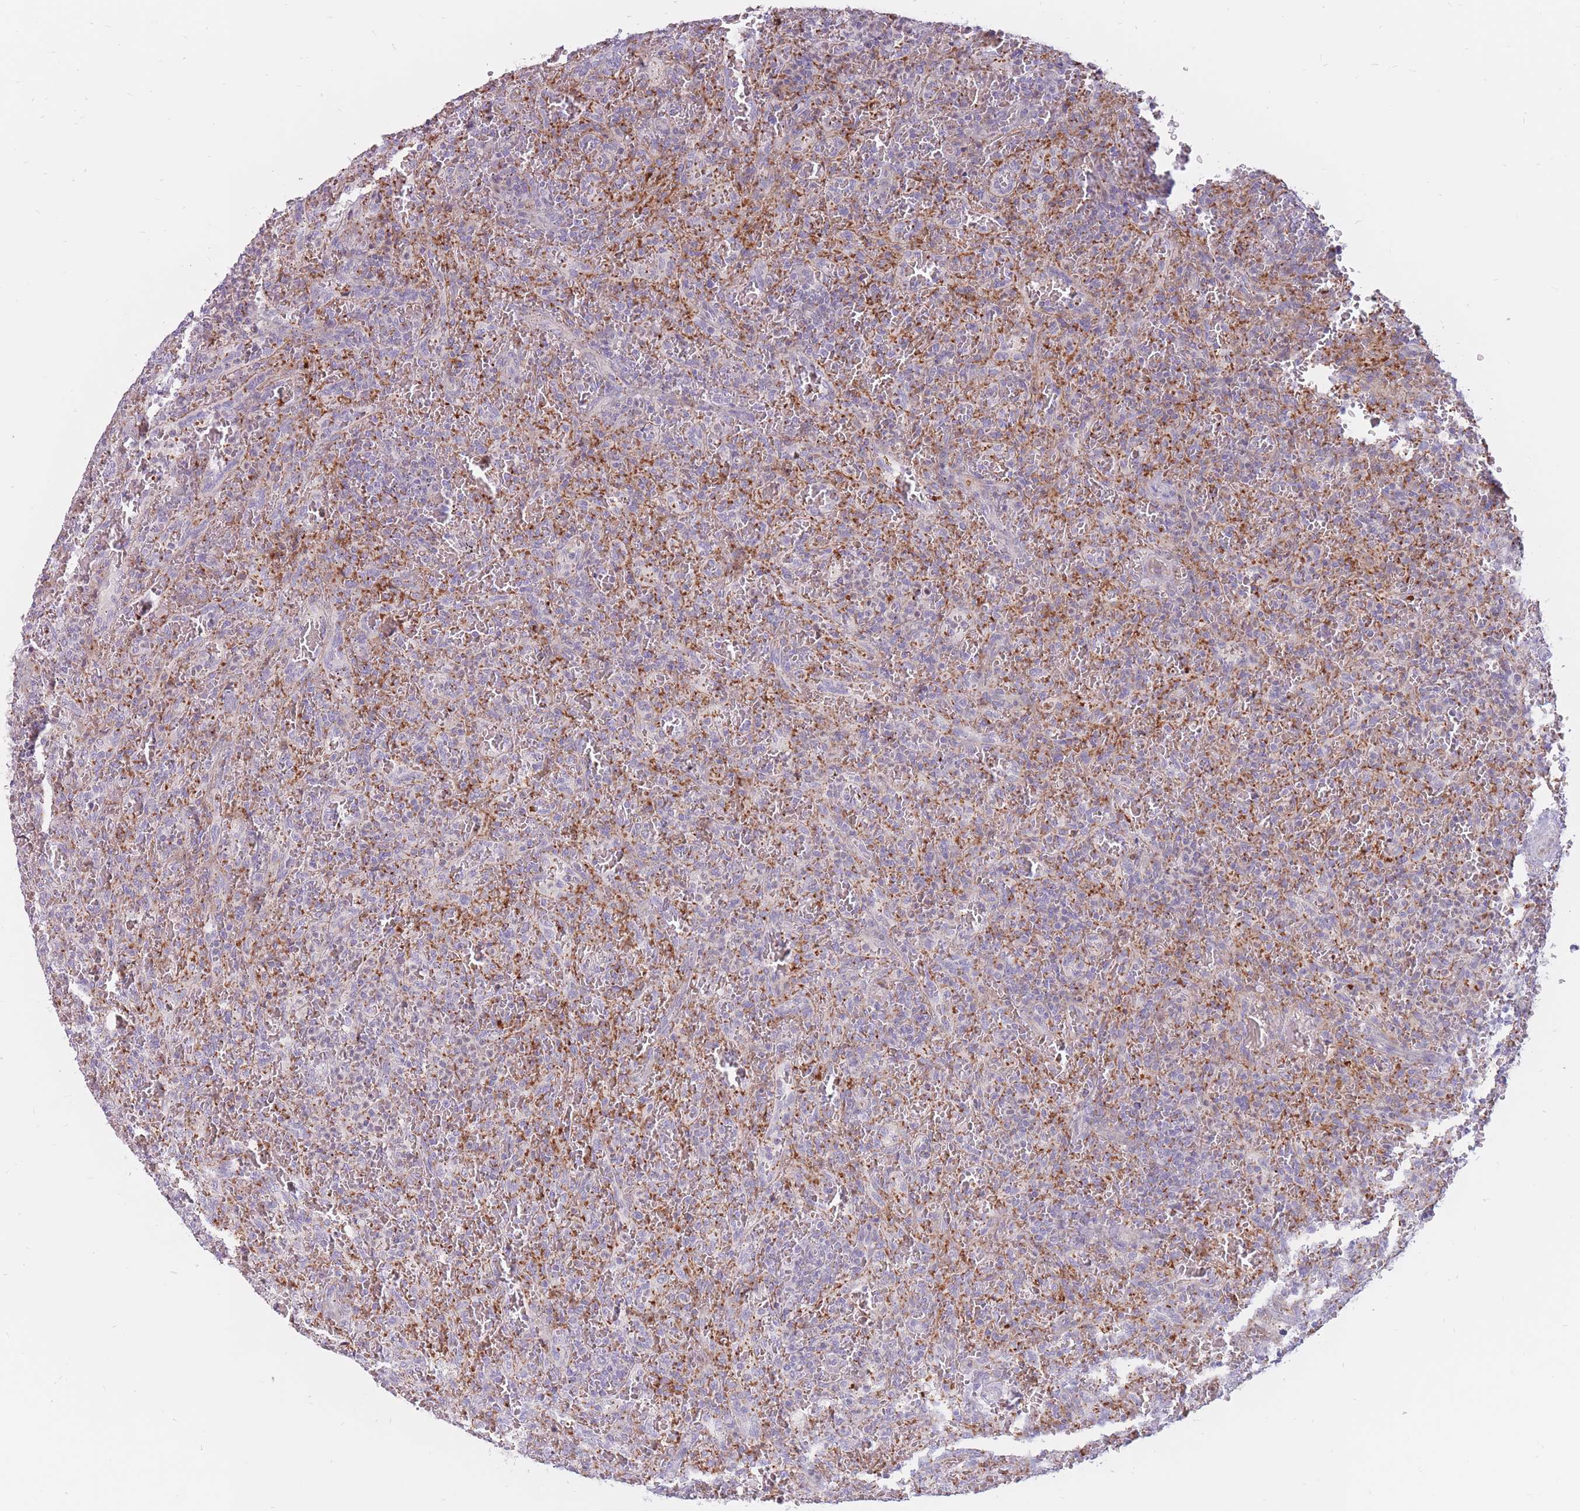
{"staining": {"intensity": "negative", "quantity": "none", "location": "none"}, "tissue": "lymphoma", "cell_type": "Tumor cells", "image_type": "cancer", "snomed": [{"axis": "morphology", "description": "Malignant lymphoma, non-Hodgkin's type, Low grade"}, {"axis": "topography", "description": "Spleen"}], "caption": "Immunohistochemistry (IHC) of lymphoma demonstrates no staining in tumor cells. (Brightfield microscopy of DAB immunohistochemistry at high magnification).", "gene": "PTGDR", "patient": {"sex": "female", "age": 64}}